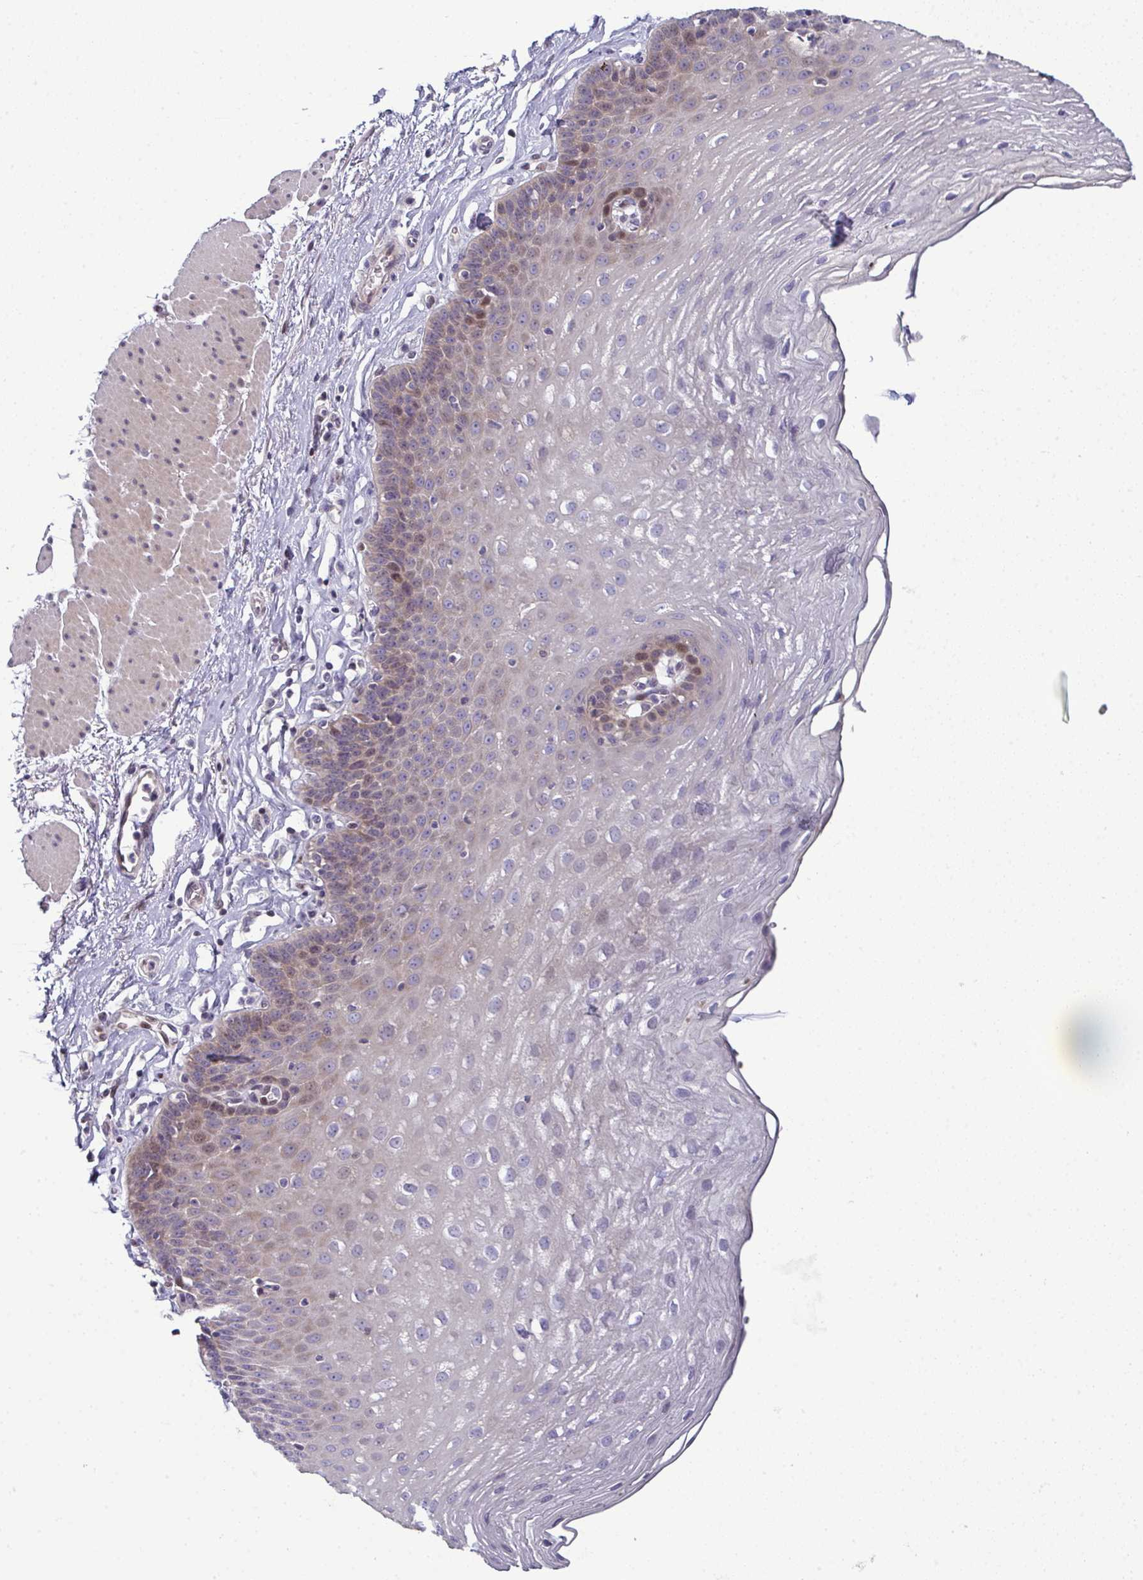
{"staining": {"intensity": "weak", "quantity": "<25%", "location": "nuclear"}, "tissue": "esophagus", "cell_type": "Squamous epithelial cells", "image_type": "normal", "snomed": [{"axis": "morphology", "description": "Normal tissue, NOS"}, {"axis": "topography", "description": "Esophagus"}], "caption": "Squamous epithelial cells are negative for protein expression in benign human esophagus. (Stains: DAB immunohistochemistry with hematoxylin counter stain, Microscopy: brightfield microscopy at high magnification).", "gene": "ODF1", "patient": {"sex": "female", "age": 81}}